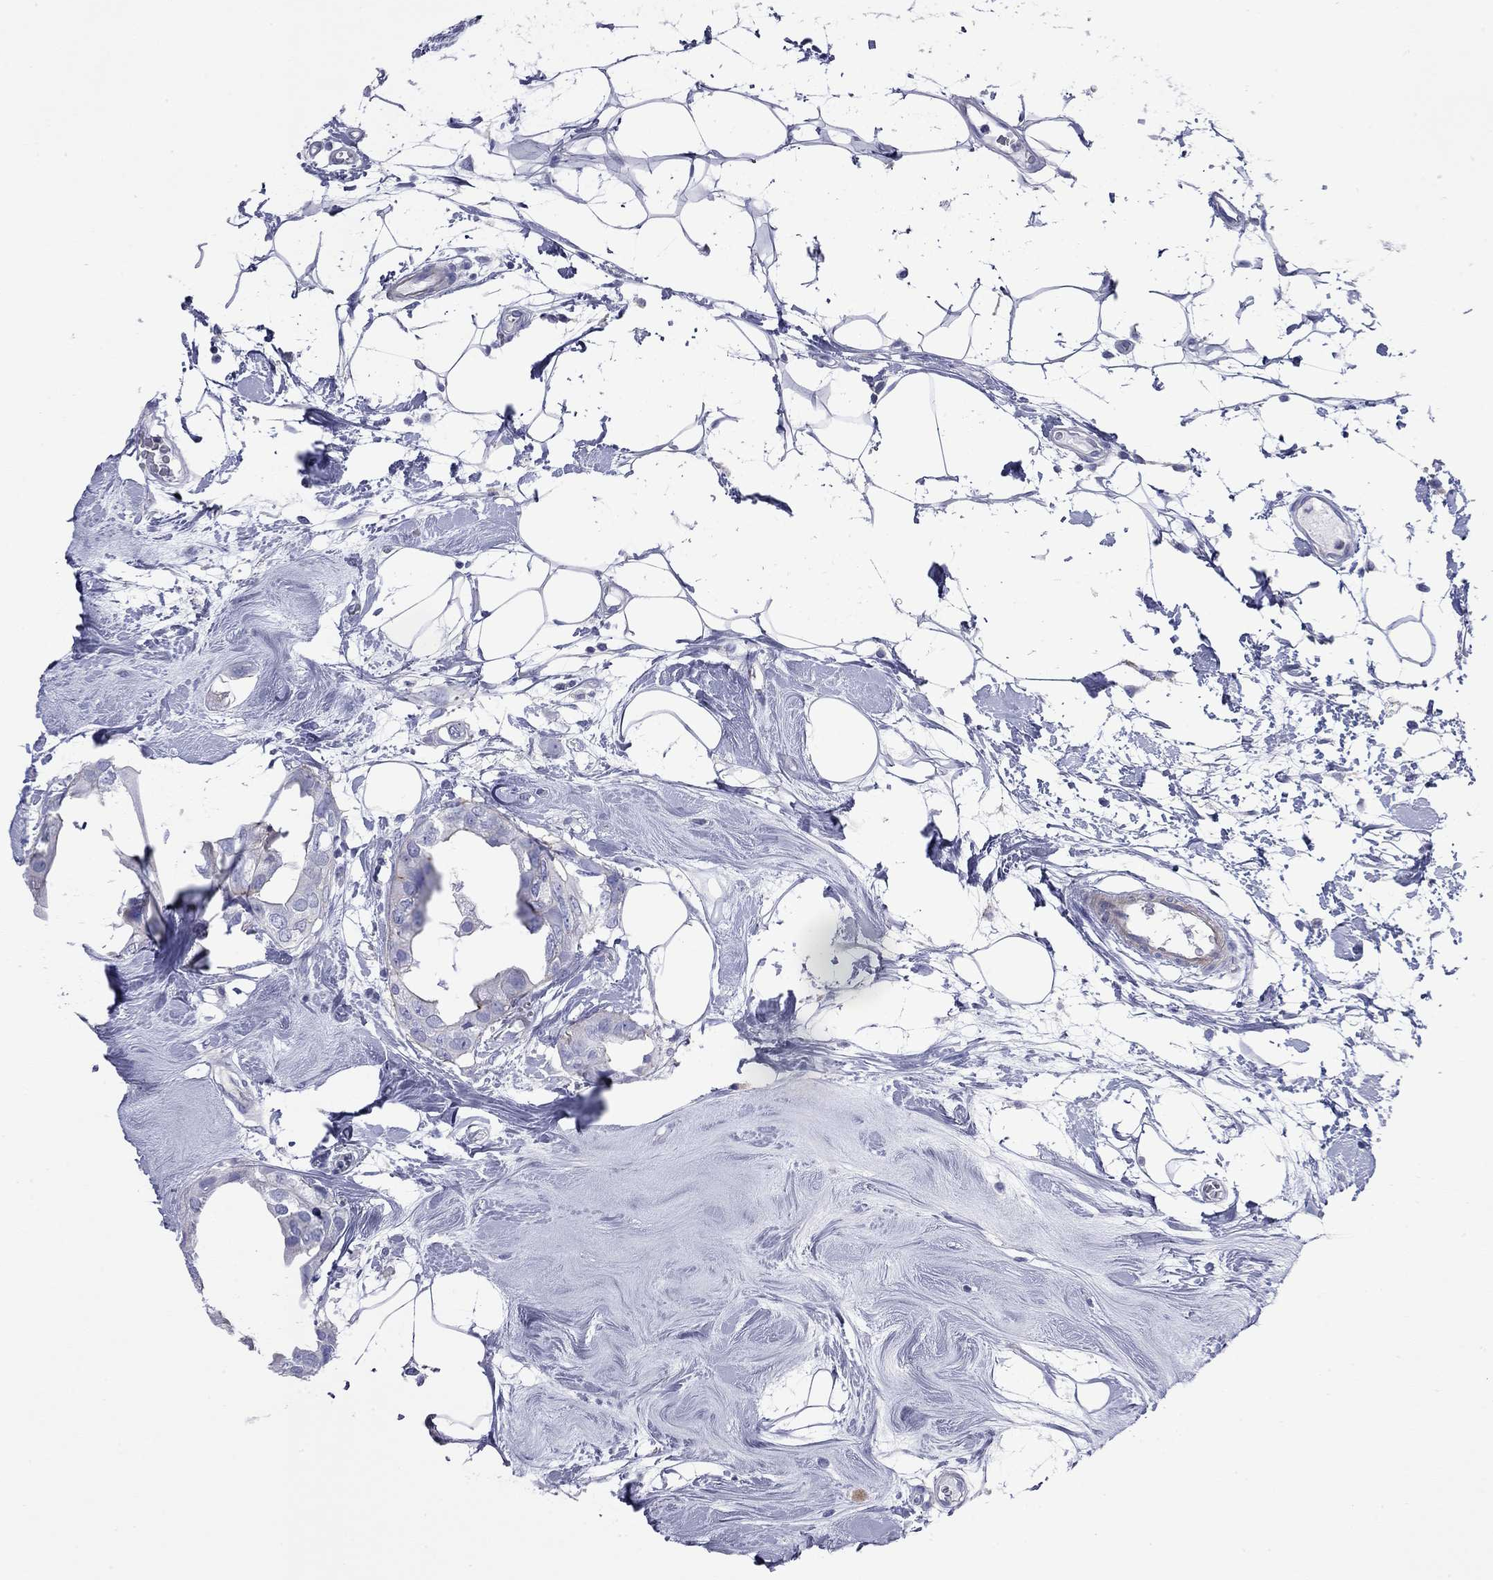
{"staining": {"intensity": "negative", "quantity": "none", "location": "none"}, "tissue": "breast cancer", "cell_type": "Tumor cells", "image_type": "cancer", "snomed": [{"axis": "morphology", "description": "Normal tissue, NOS"}, {"axis": "morphology", "description": "Duct carcinoma"}, {"axis": "topography", "description": "Breast"}], "caption": "DAB (3,3'-diaminobenzidine) immunohistochemical staining of breast cancer (invasive ductal carcinoma) exhibits no significant expression in tumor cells.", "gene": "ACTL7B", "patient": {"sex": "female", "age": 40}}